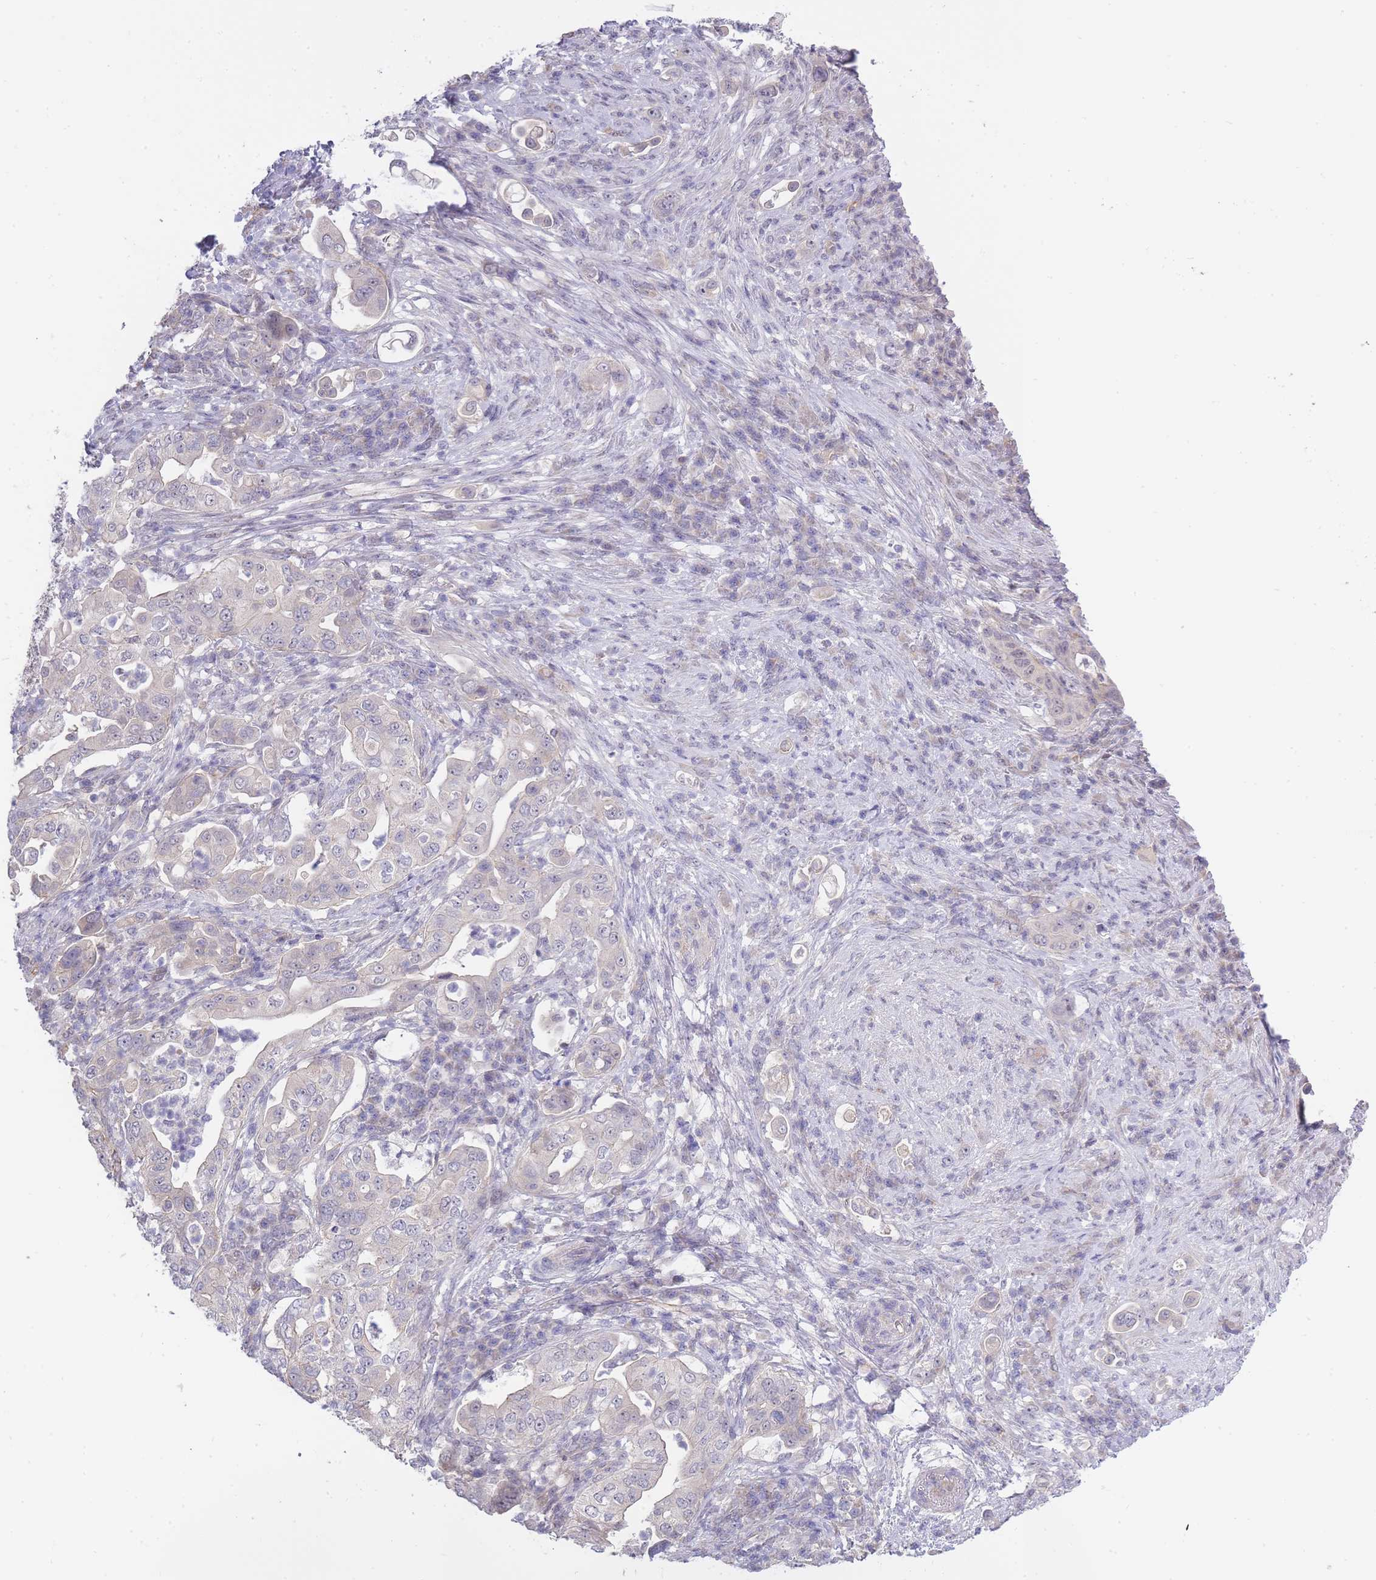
{"staining": {"intensity": "negative", "quantity": "none", "location": "none"}, "tissue": "pancreatic cancer", "cell_type": "Tumor cells", "image_type": "cancer", "snomed": [{"axis": "morphology", "description": "Normal tissue, NOS"}, {"axis": "morphology", "description": "Adenocarcinoma, NOS"}, {"axis": "topography", "description": "Lymph node"}, {"axis": "topography", "description": "Pancreas"}], "caption": "Tumor cells show no significant staining in pancreatic cancer (adenocarcinoma).", "gene": "C19orf25", "patient": {"sex": "female", "age": 67}}